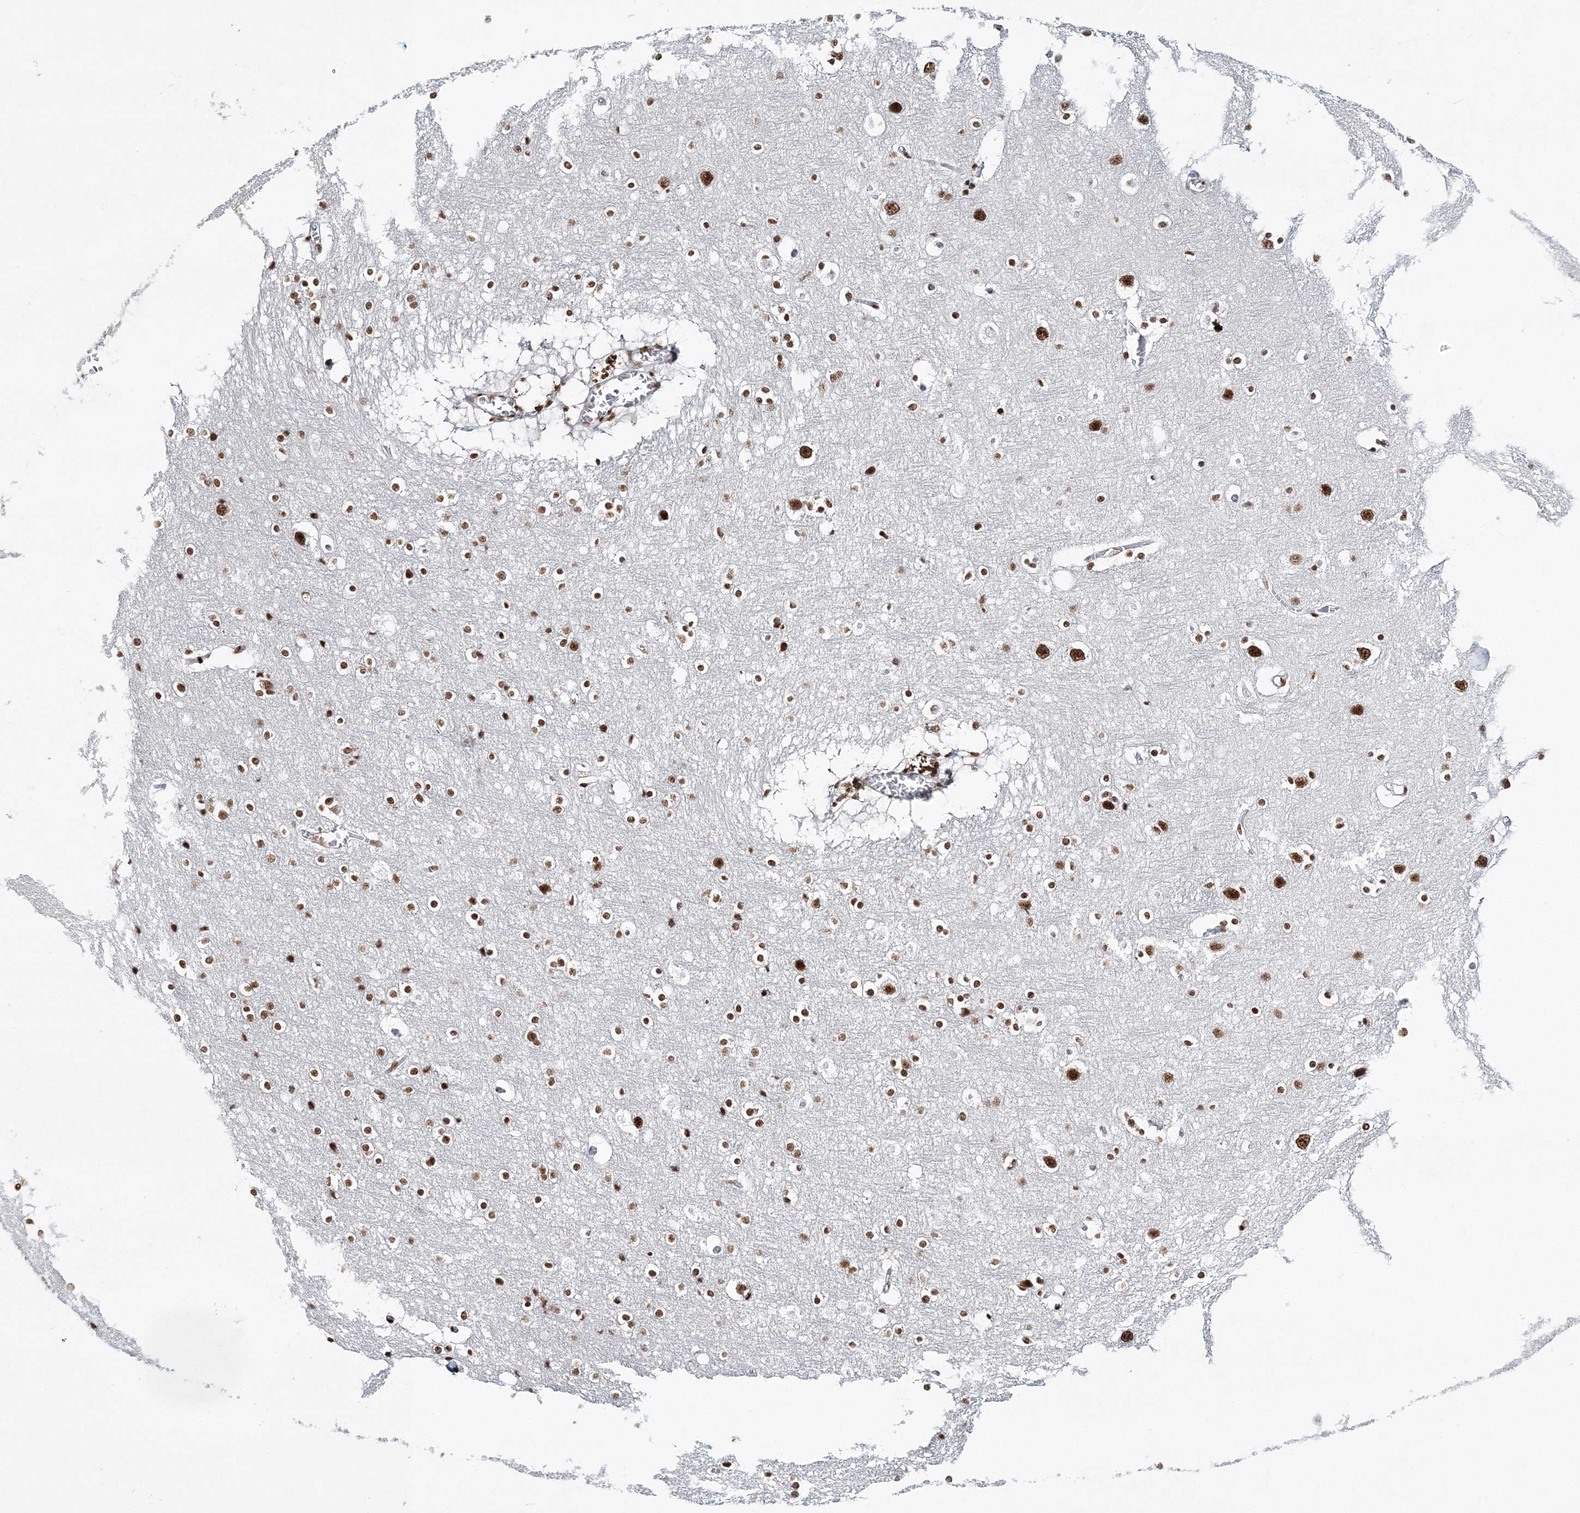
{"staining": {"intensity": "strong", "quantity": ">75%", "location": "nuclear"}, "tissue": "cerebral cortex", "cell_type": "Endothelial cells", "image_type": "normal", "snomed": [{"axis": "morphology", "description": "Normal tissue, NOS"}, {"axis": "topography", "description": "Cerebral cortex"}], "caption": "Normal cerebral cortex exhibits strong nuclear positivity in about >75% of endothelial cells, visualized by immunohistochemistry. (DAB IHC with brightfield microscopy, high magnification).", "gene": "ENSG00000290315", "patient": {"sex": "male", "age": 54}}